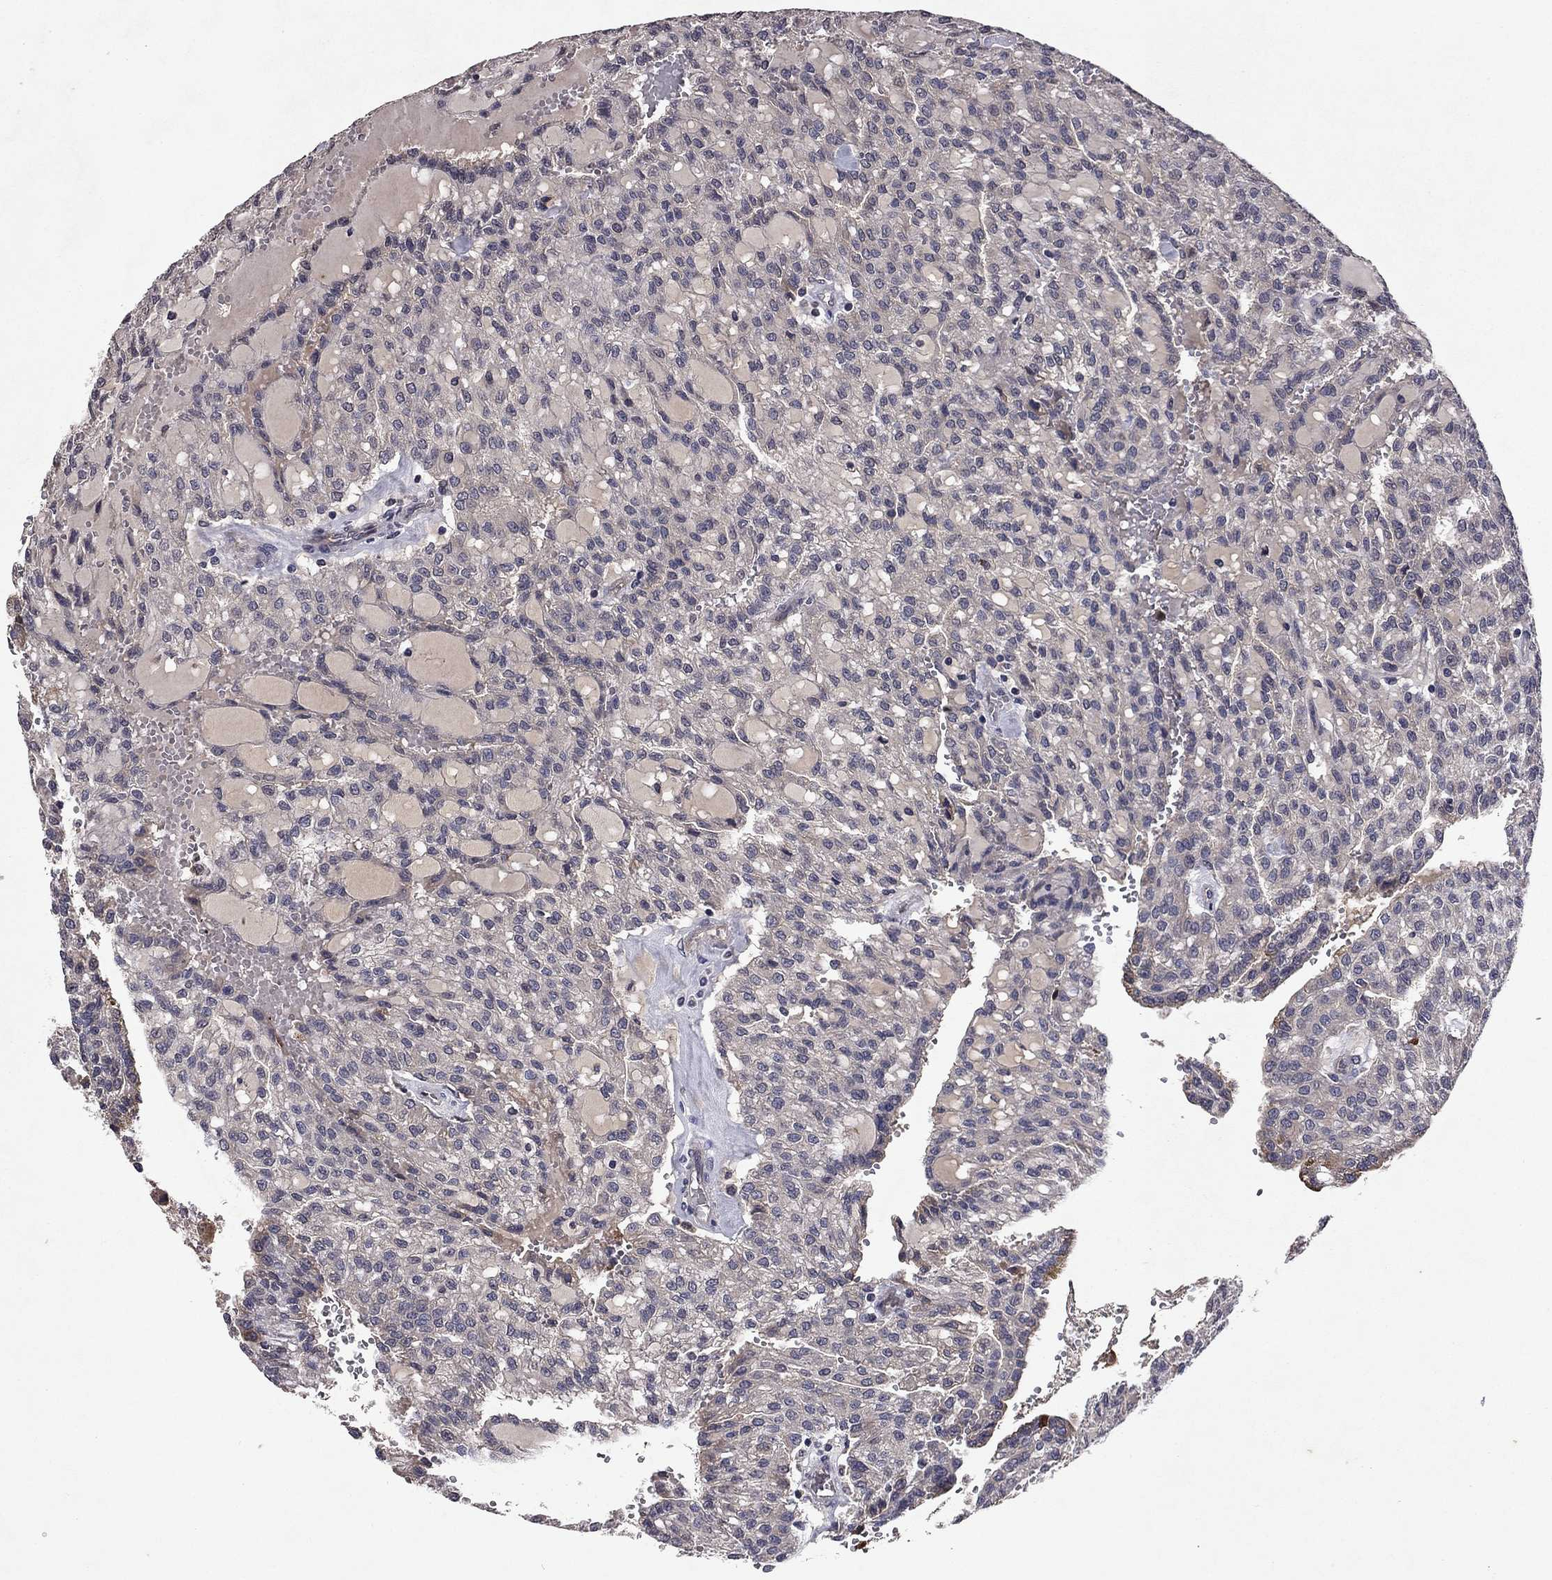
{"staining": {"intensity": "negative", "quantity": "none", "location": "none"}, "tissue": "renal cancer", "cell_type": "Tumor cells", "image_type": "cancer", "snomed": [{"axis": "morphology", "description": "Adenocarcinoma, NOS"}, {"axis": "topography", "description": "Kidney"}], "caption": "Histopathology image shows no significant protein positivity in tumor cells of adenocarcinoma (renal). (Brightfield microscopy of DAB (3,3'-diaminobenzidine) IHC at high magnification).", "gene": "PROS1", "patient": {"sex": "male", "age": 63}}